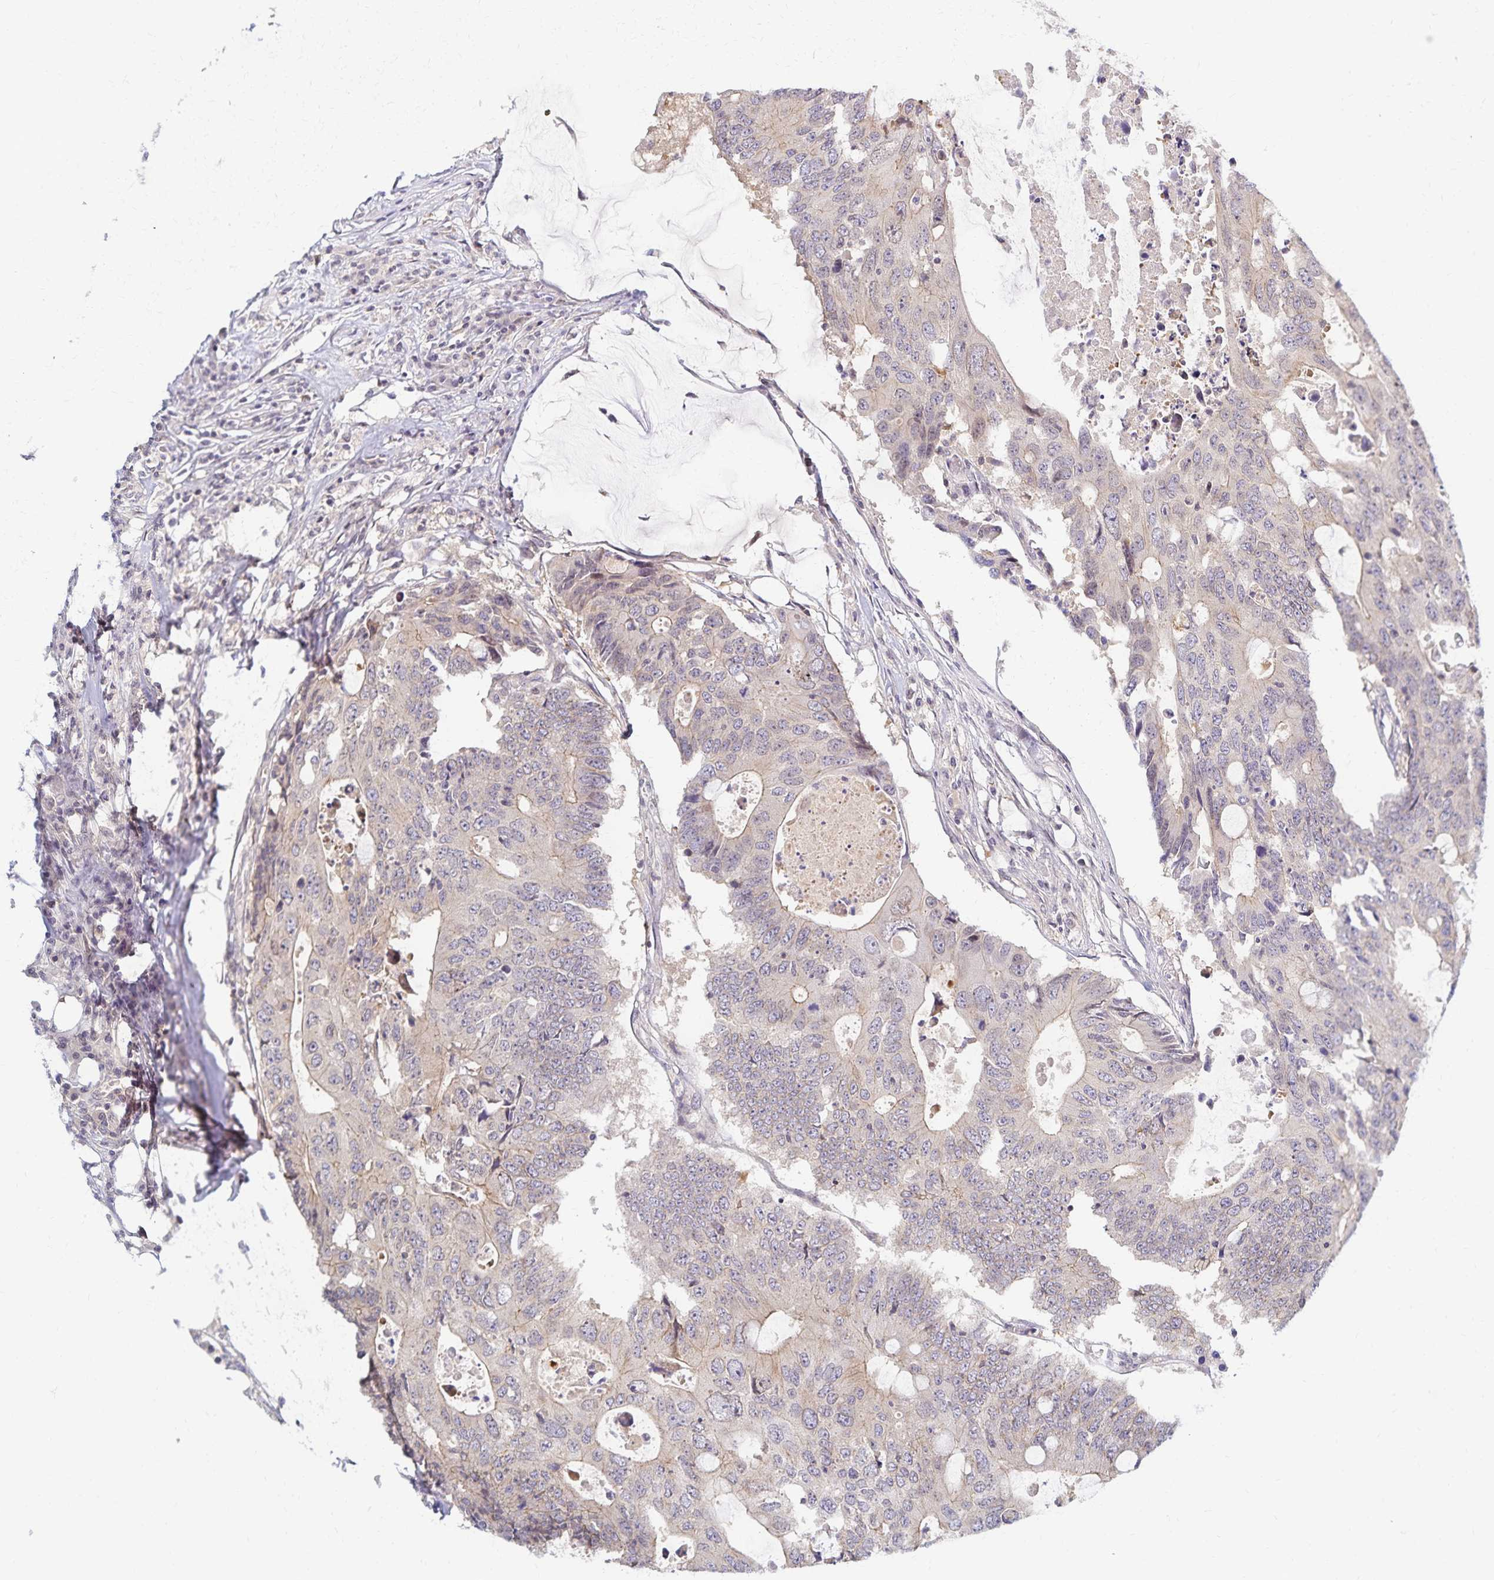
{"staining": {"intensity": "weak", "quantity": "<25%", "location": "cytoplasmic/membranous"}, "tissue": "colorectal cancer", "cell_type": "Tumor cells", "image_type": "cancer", "snomed": [{"axis": "morphology", "description": "Adenocarcinoma, NOS"}, {"axis": "topography", "description": "Colon"}], "caption": "Immunohistochemistry histopathology image of human colorectal cancer stained for a protein (brown), which exhibits no staining in tumor cells.", "gene": "RAB9B", "patient": {"sex": "male", "age": 71}}